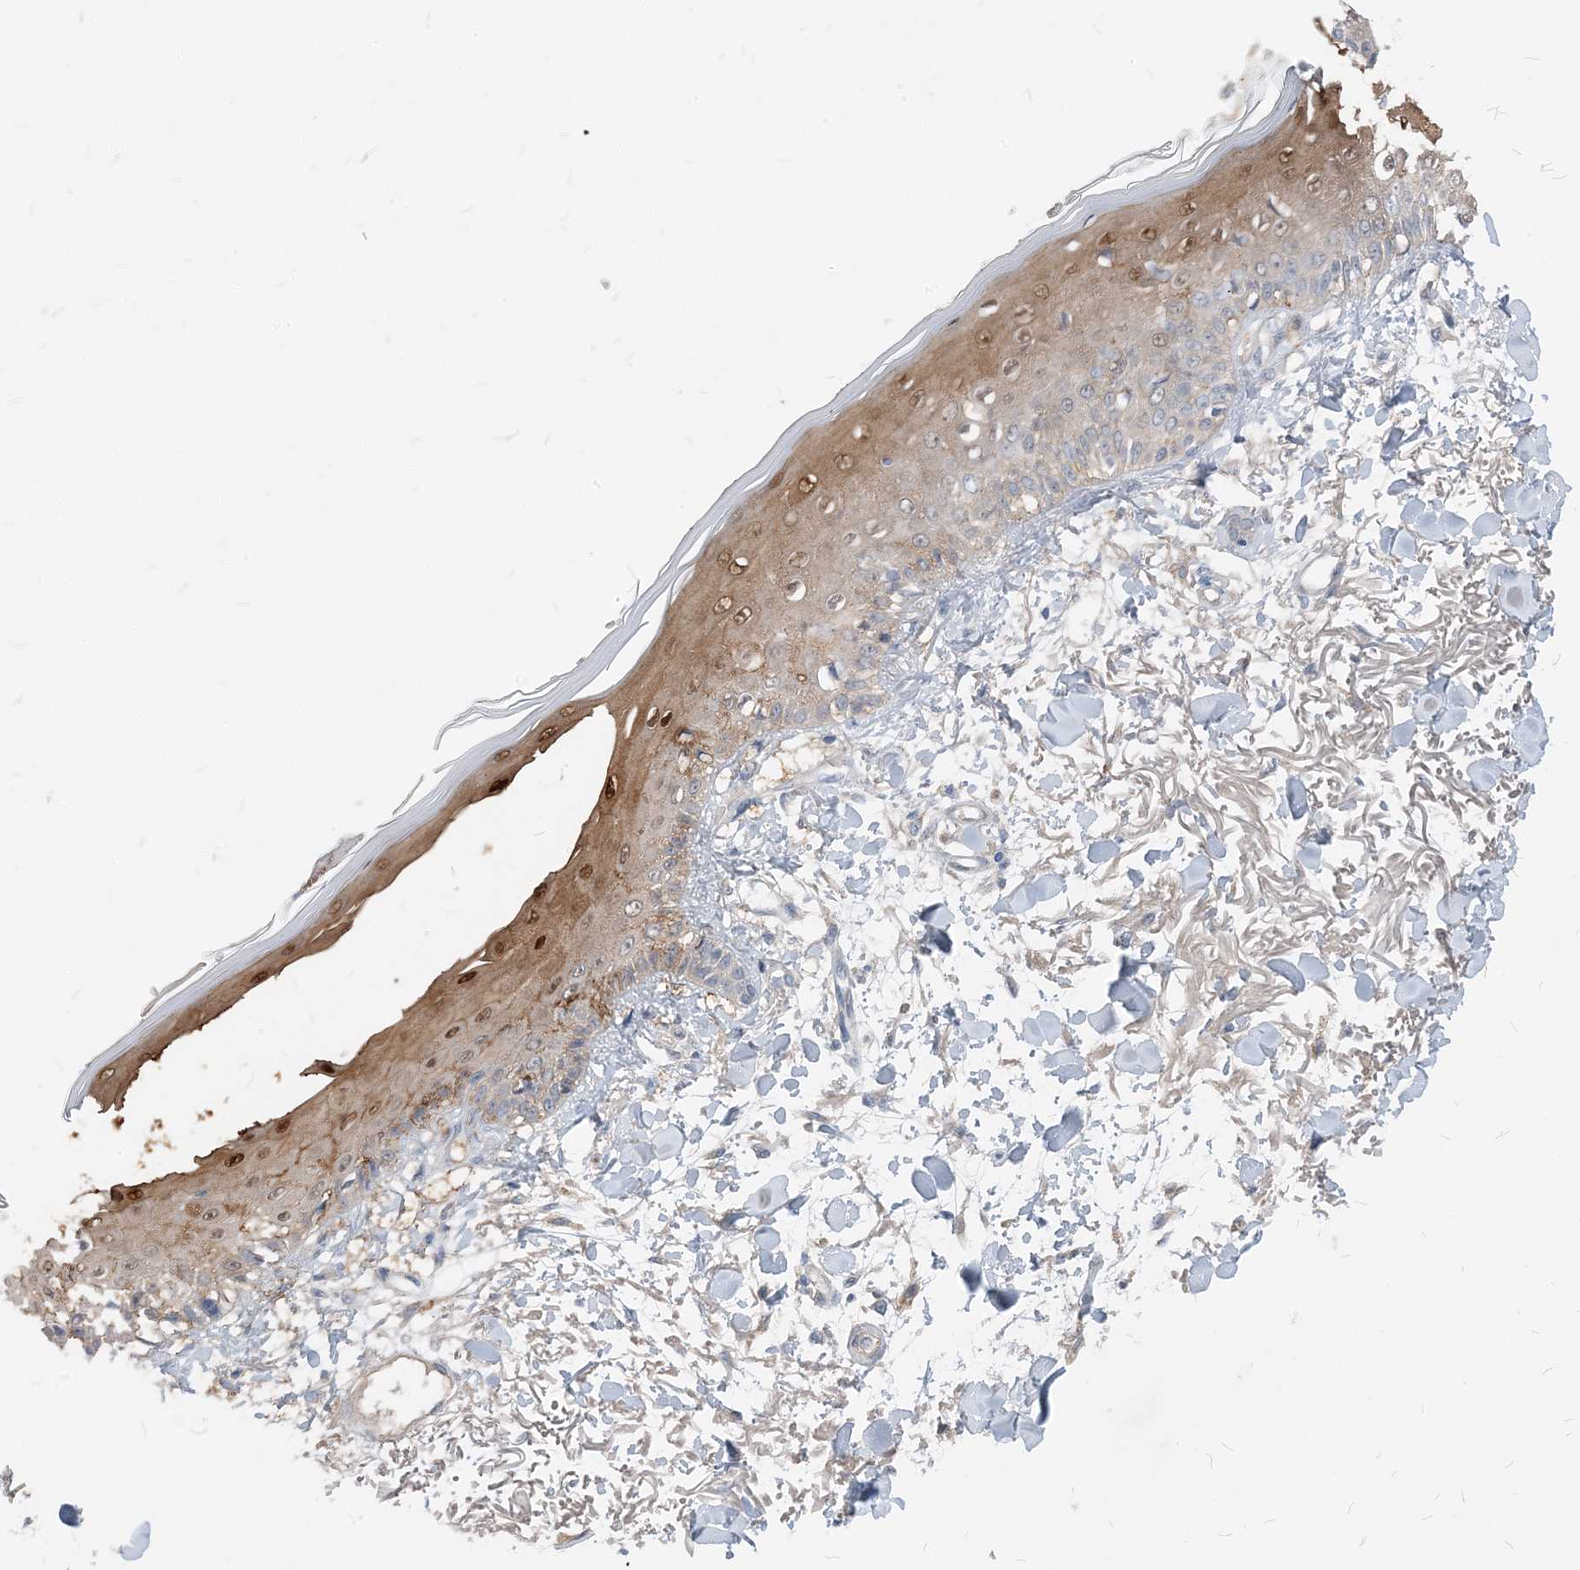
{"staining": {"intensity": "negative", "quantity": "none", "location": "none"}, "tissue": "skin", "cell_type": "Fibroblasts", "image_type": "normal", "snomed": [{"axis": "morphology", "description": "Normal tissue, NOS"}, {"axis": "morphology", "description": "Squamous cell carcinoma, NOS"}, {"axis": "topography", "description": "Skin"}, {"axis": "topography", "description": "Peripheral nerve tissue"}], "caption": "IHC histopathology image of normal skin: skin stained with DAB displays no significant protein positivity in fibroblasts. (Brightfield microscopy of DAB IHC at high magnification).", "gene": "NCOA7", "patient": {"sex": "male", "age": 83}}